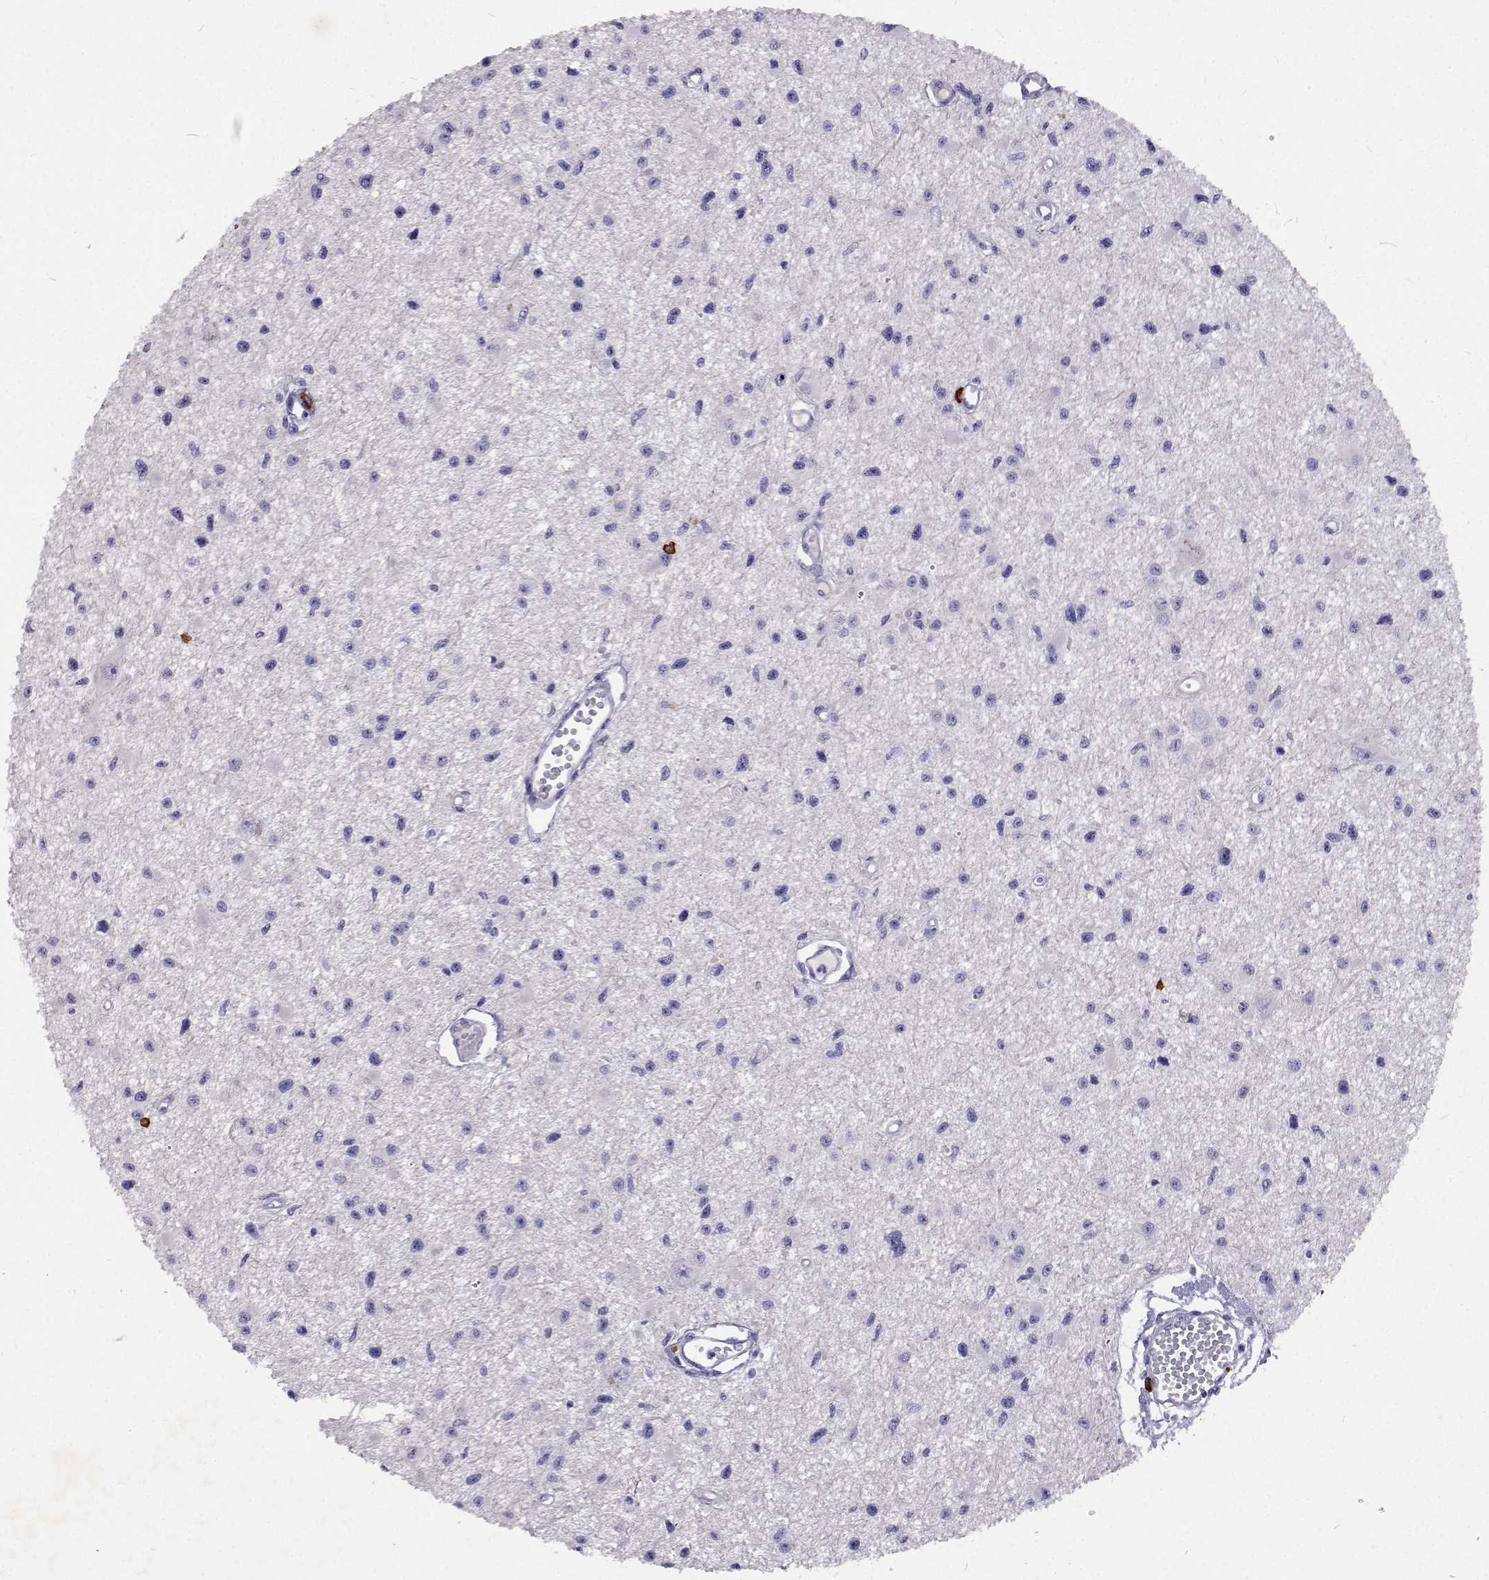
{"staining": {"intensity": "negative", "quantity": "none", "location": "none"}, "tissue": "glioma", "cell_type": "Tumor cells", "image_type": "cancer", "snomed": [{"axis": "morphology", "description": "Glioma, malignant, High grade"}, {"axis": "topography", "description": "Brain"}], "caption": "Malignant glioma (high-grade) stained for a protein using immunohistochemistry shows no expression tumor cells.", "gene": "CFAP44", "patient": {"sex": "male", "age": 54}}